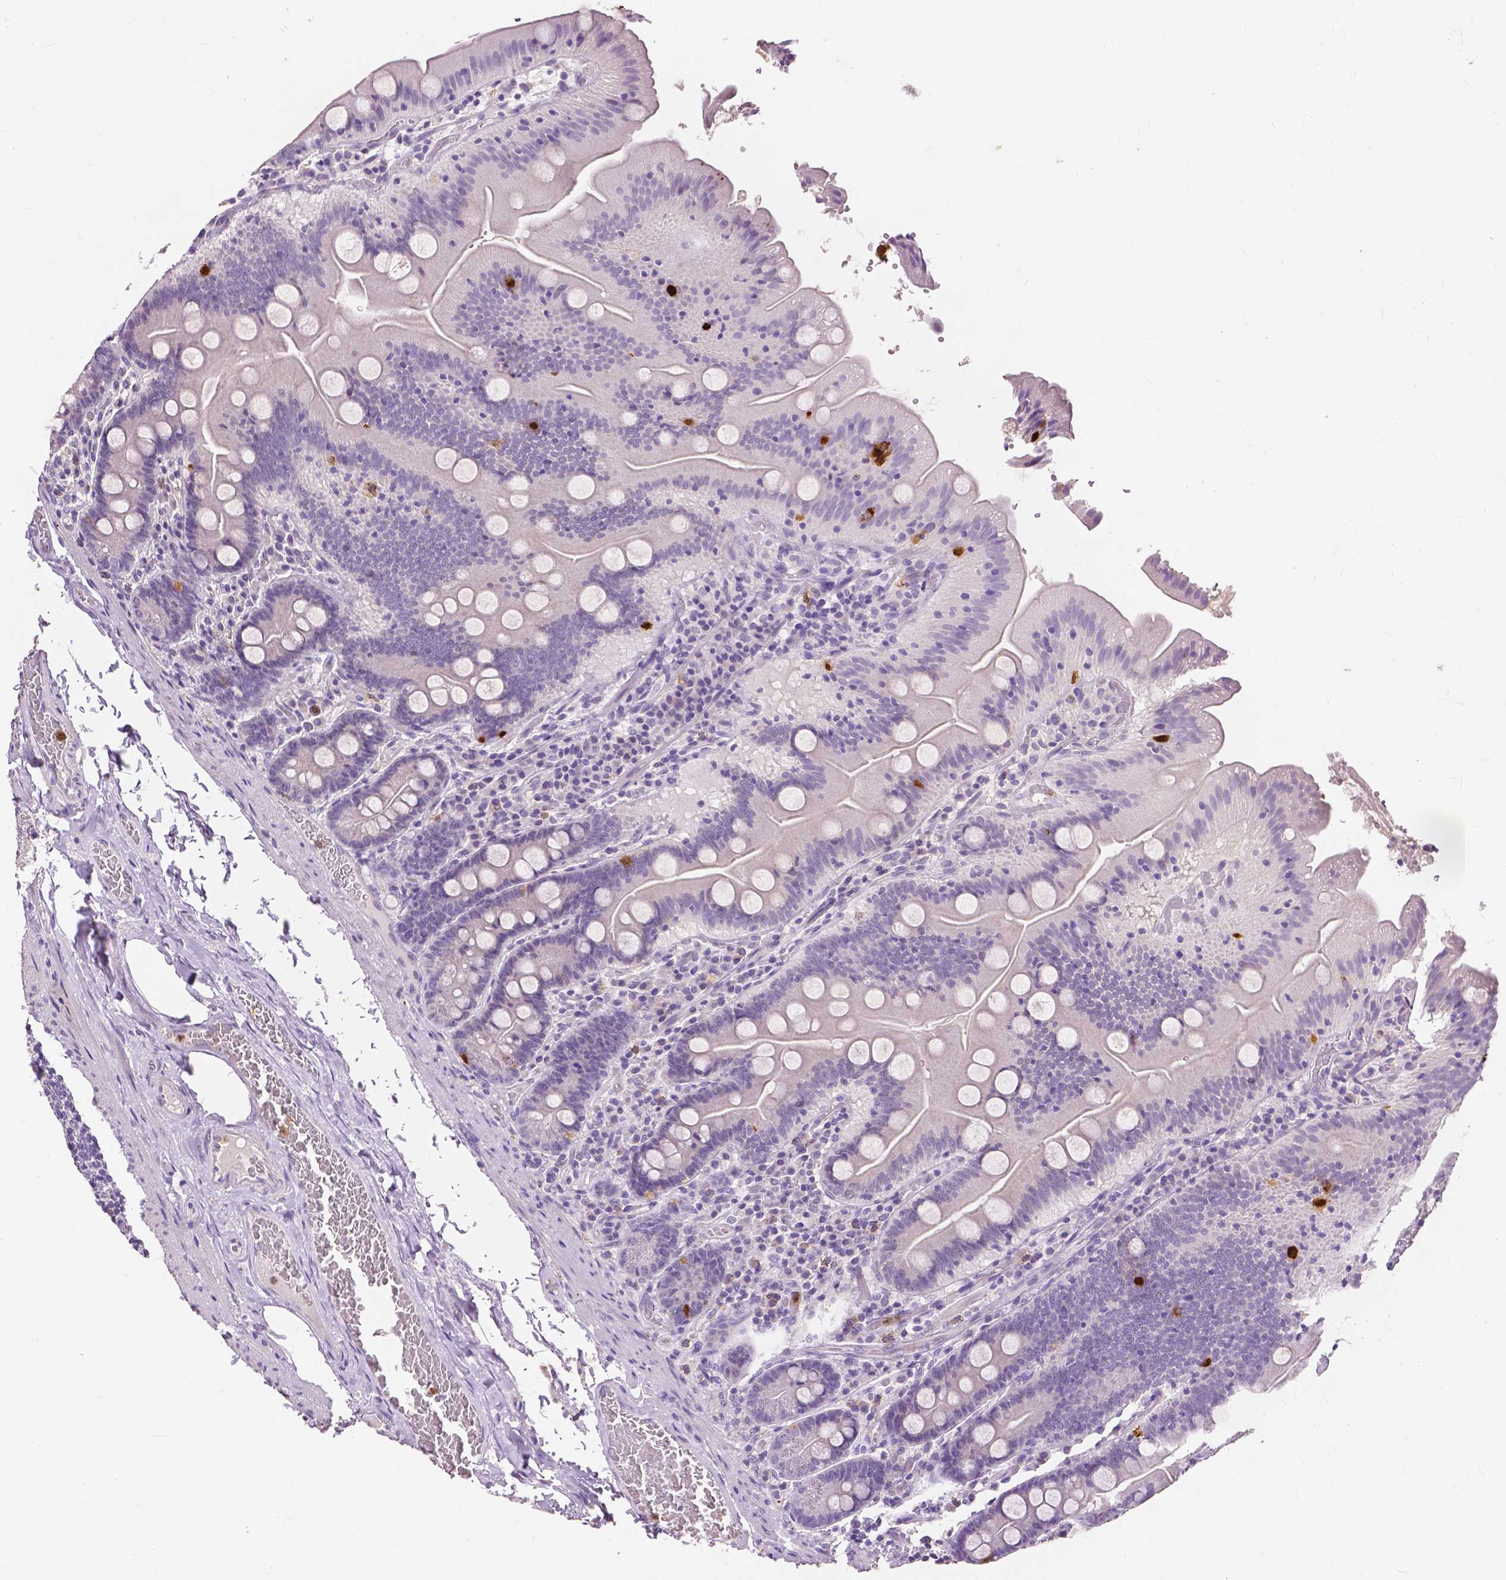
{"staining": {"intensity": "strong", "quantity": "<25%", "location": "cytoplasmic/membranous"}, "tissue": "small intestine", "cell_type": "Glandular cells", "image_type": "normal", "snomed": [{"axis": "morphology", "description": "Normal tissue, NOS"}, {"axis": "topography", "description": "Small intestine"}], "caption": "This histopathology image displays benign small intestine stained with IHC to label a protein in brown. The cytoplasmic/membranous of glandular cells show strong positivity for the protein. Nuclei are counter-stained blue.", "gene": "CXCR2", "patient": {"sex": "male", "age": 37}}